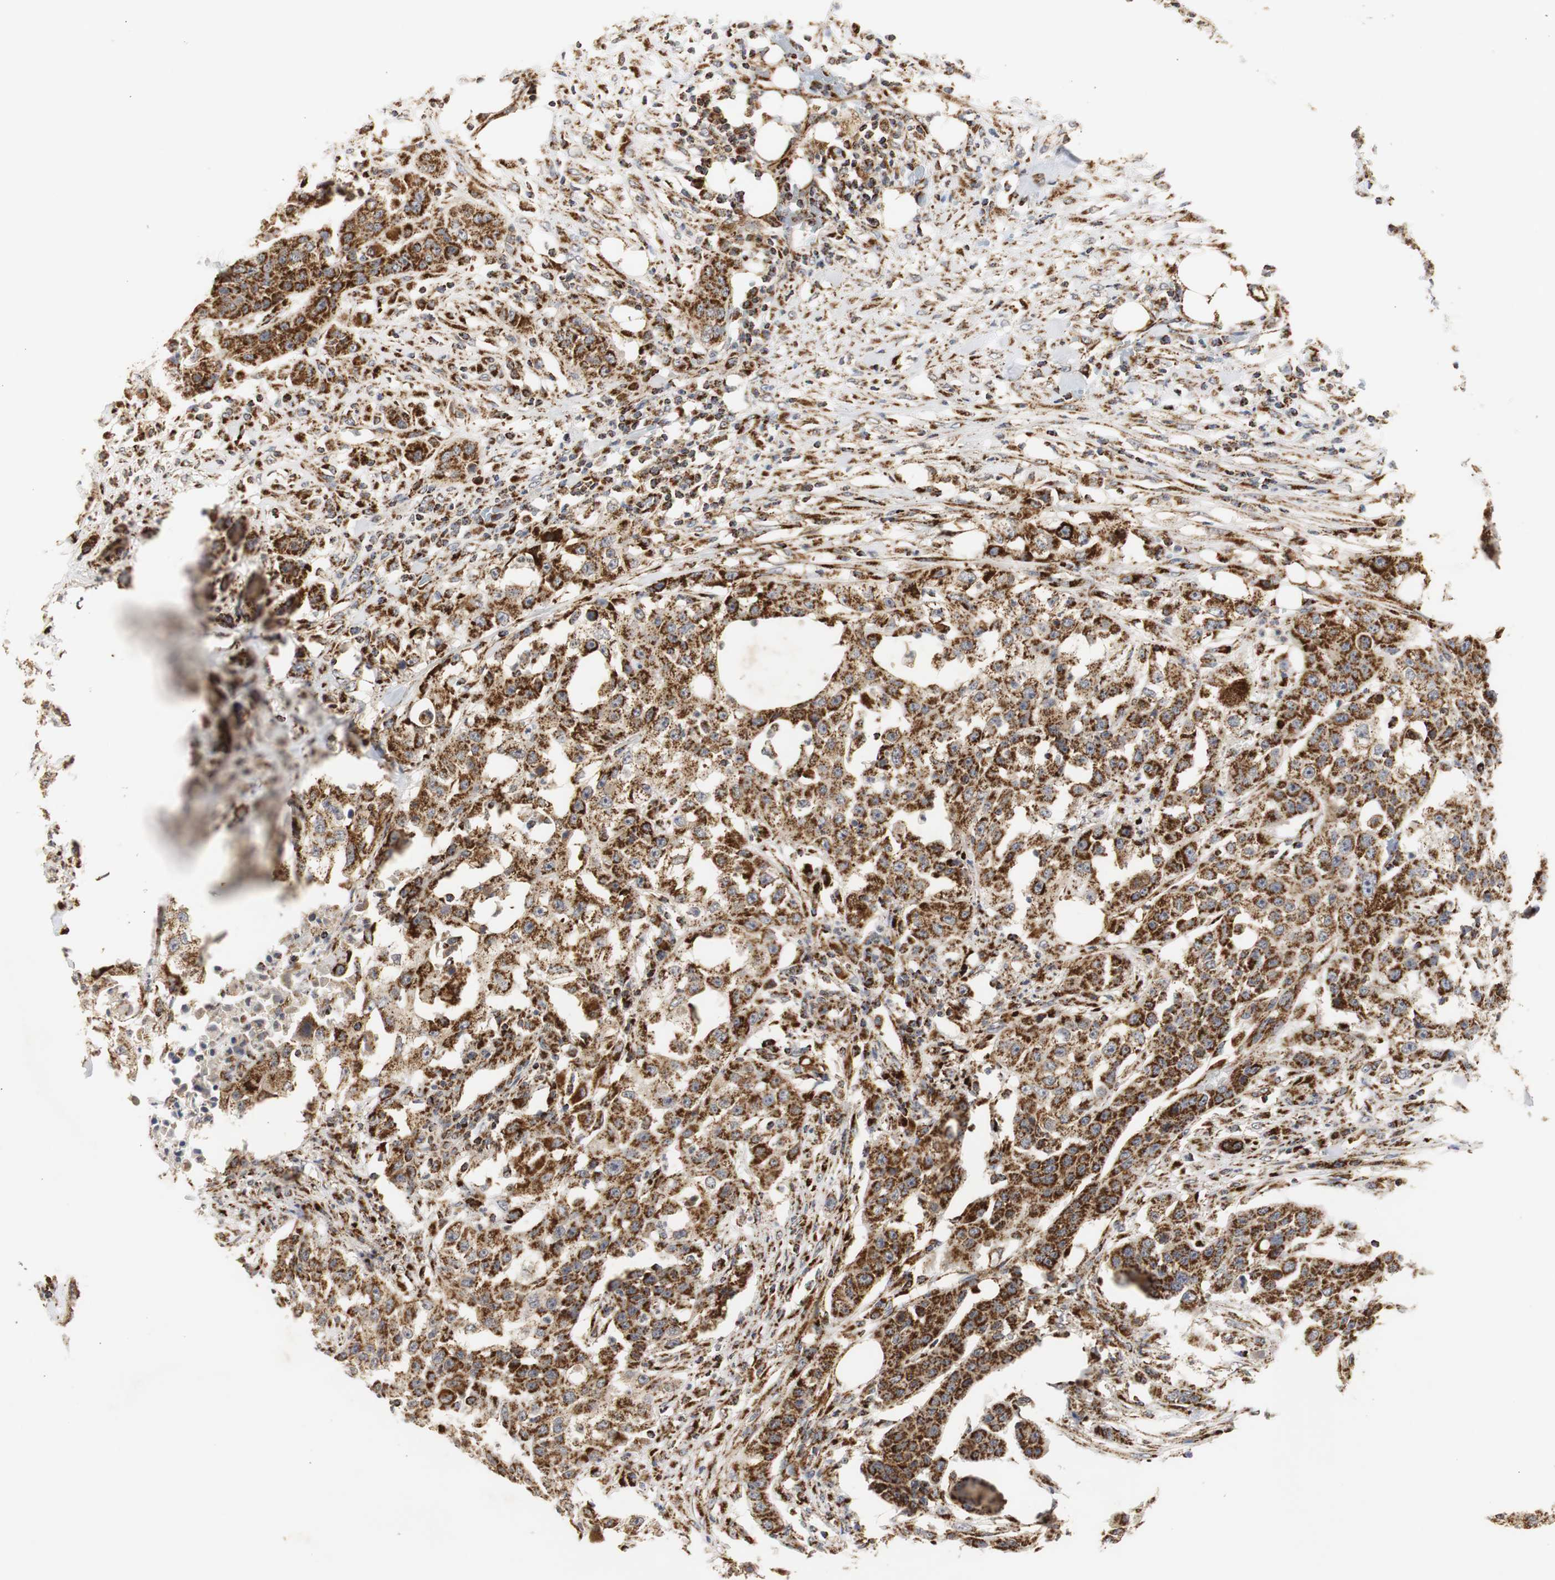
{"staining": {"intensity": "strong", "quantity": ">75%", "location": "cytoplasmic/membranous"}, "tissue": "urothelial cancer", "cell_type": "Tumor cells", "image_type": "cancer", "snomed": [{"axis": "morphology", "description": "Urothelial carcinoma, High grade"}, {"axis": "topography", "description": "Urinary bladder"}], "caption": "Protein analysis of high-grade urothelial carcinoma tissue reveals strong cytoplasmic/membranous positivity in approximately >75% of tumor cells. The staining was performed using DAB (3,3'-diaminobenzidine), with brown indicating positive protein expression. Nuclei are stained blue with hematoxylin.", "gene": "HSD17B10", "patient": {"sex": "male", "age": 74}}